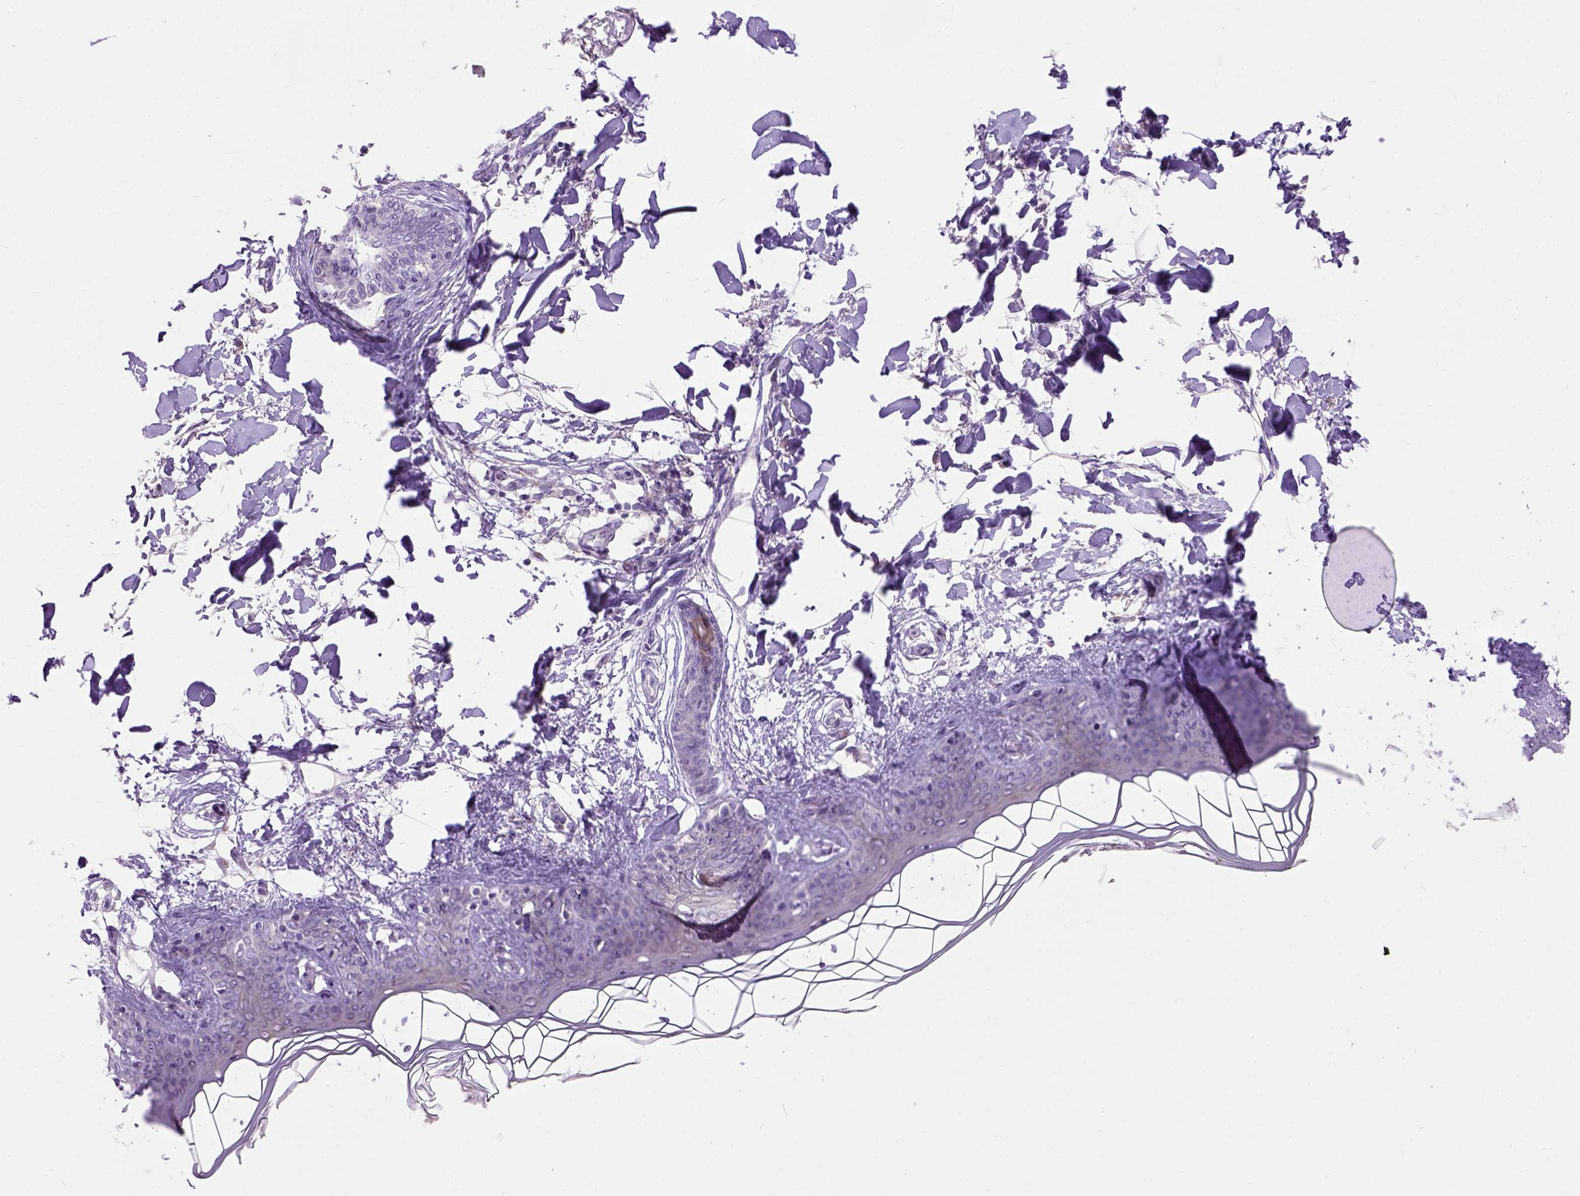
{"staining": {"intensity": "negative", "quantity": "none", "location": "none"}, "tissue": "skin", "cell_type": "Fibroblasts", "image_type": "normal", "snomed": [{"axis": "morphology", "description": "Normal tissue, NOS"}, {"axis": "topography", "description": "Skin"}], "caption": "Fibroblasts show no significant staining in unremarkable skin. (DAB immunohistochemistry with hematoxylin counter stain).", "gene": "MAPT", "patient": {"sex": "female", "age": 34}}